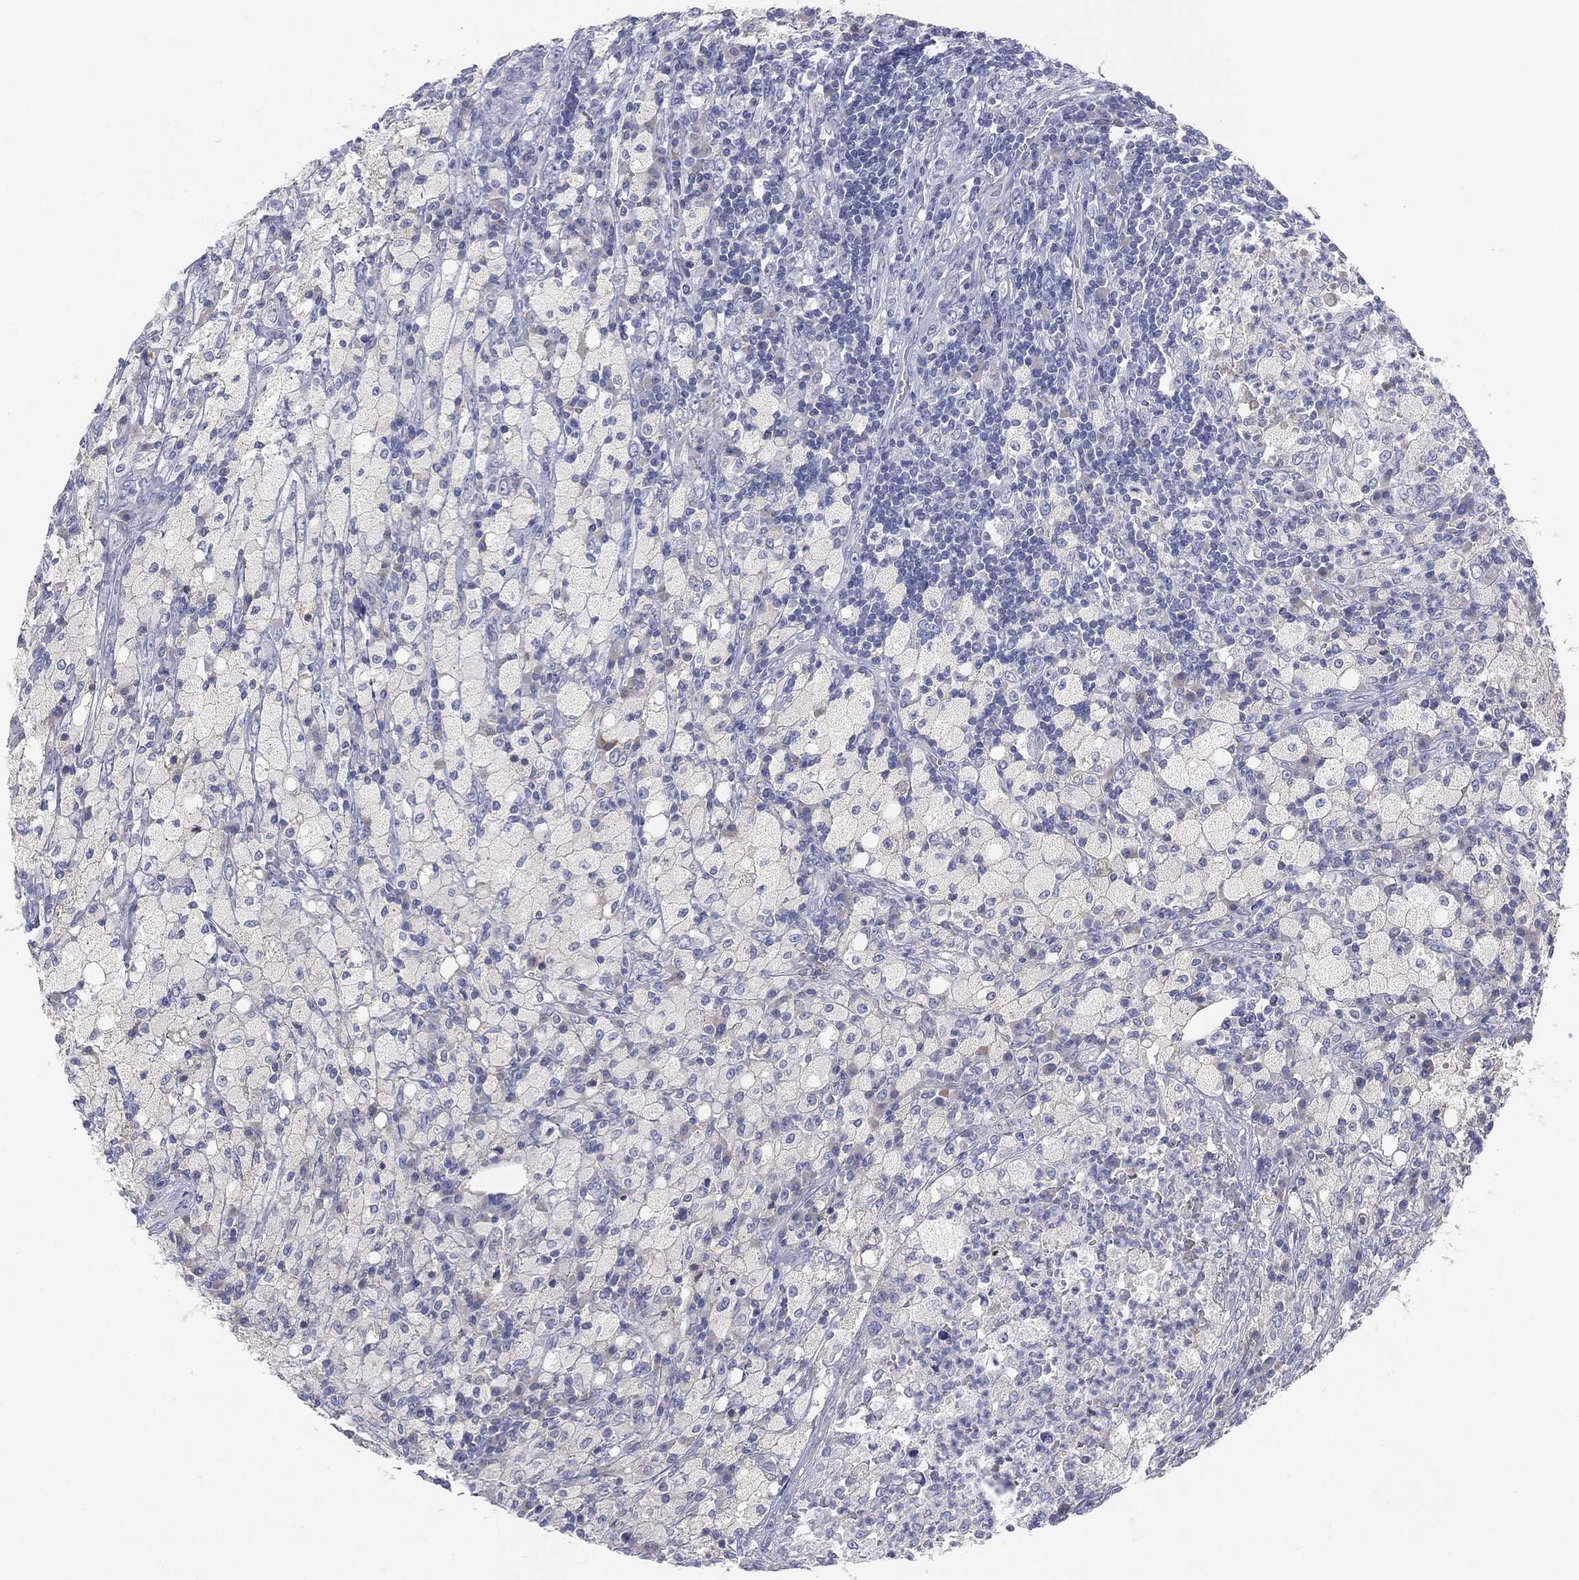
{"staining": {"intensity": "negative", "quantity": "none", "location": "none"}, "tissue": "testis cancer", "cell_type": "Tumor cells", "image_type": "cancer", "snomed": [{"axis": "morphology", "description": "Necrosis, NOS"}, {"axis": "morphology", "description": "Carcinoma, Embryonal, NOS"}, {"axis": "topography", "description": "Testis"}], "caption": "A micrograph of human testis embryonal carcinoma is negative for staining in tumor cells.", "gene": "CYP2D6", "patient": {"sex": "male", "age": 19}}